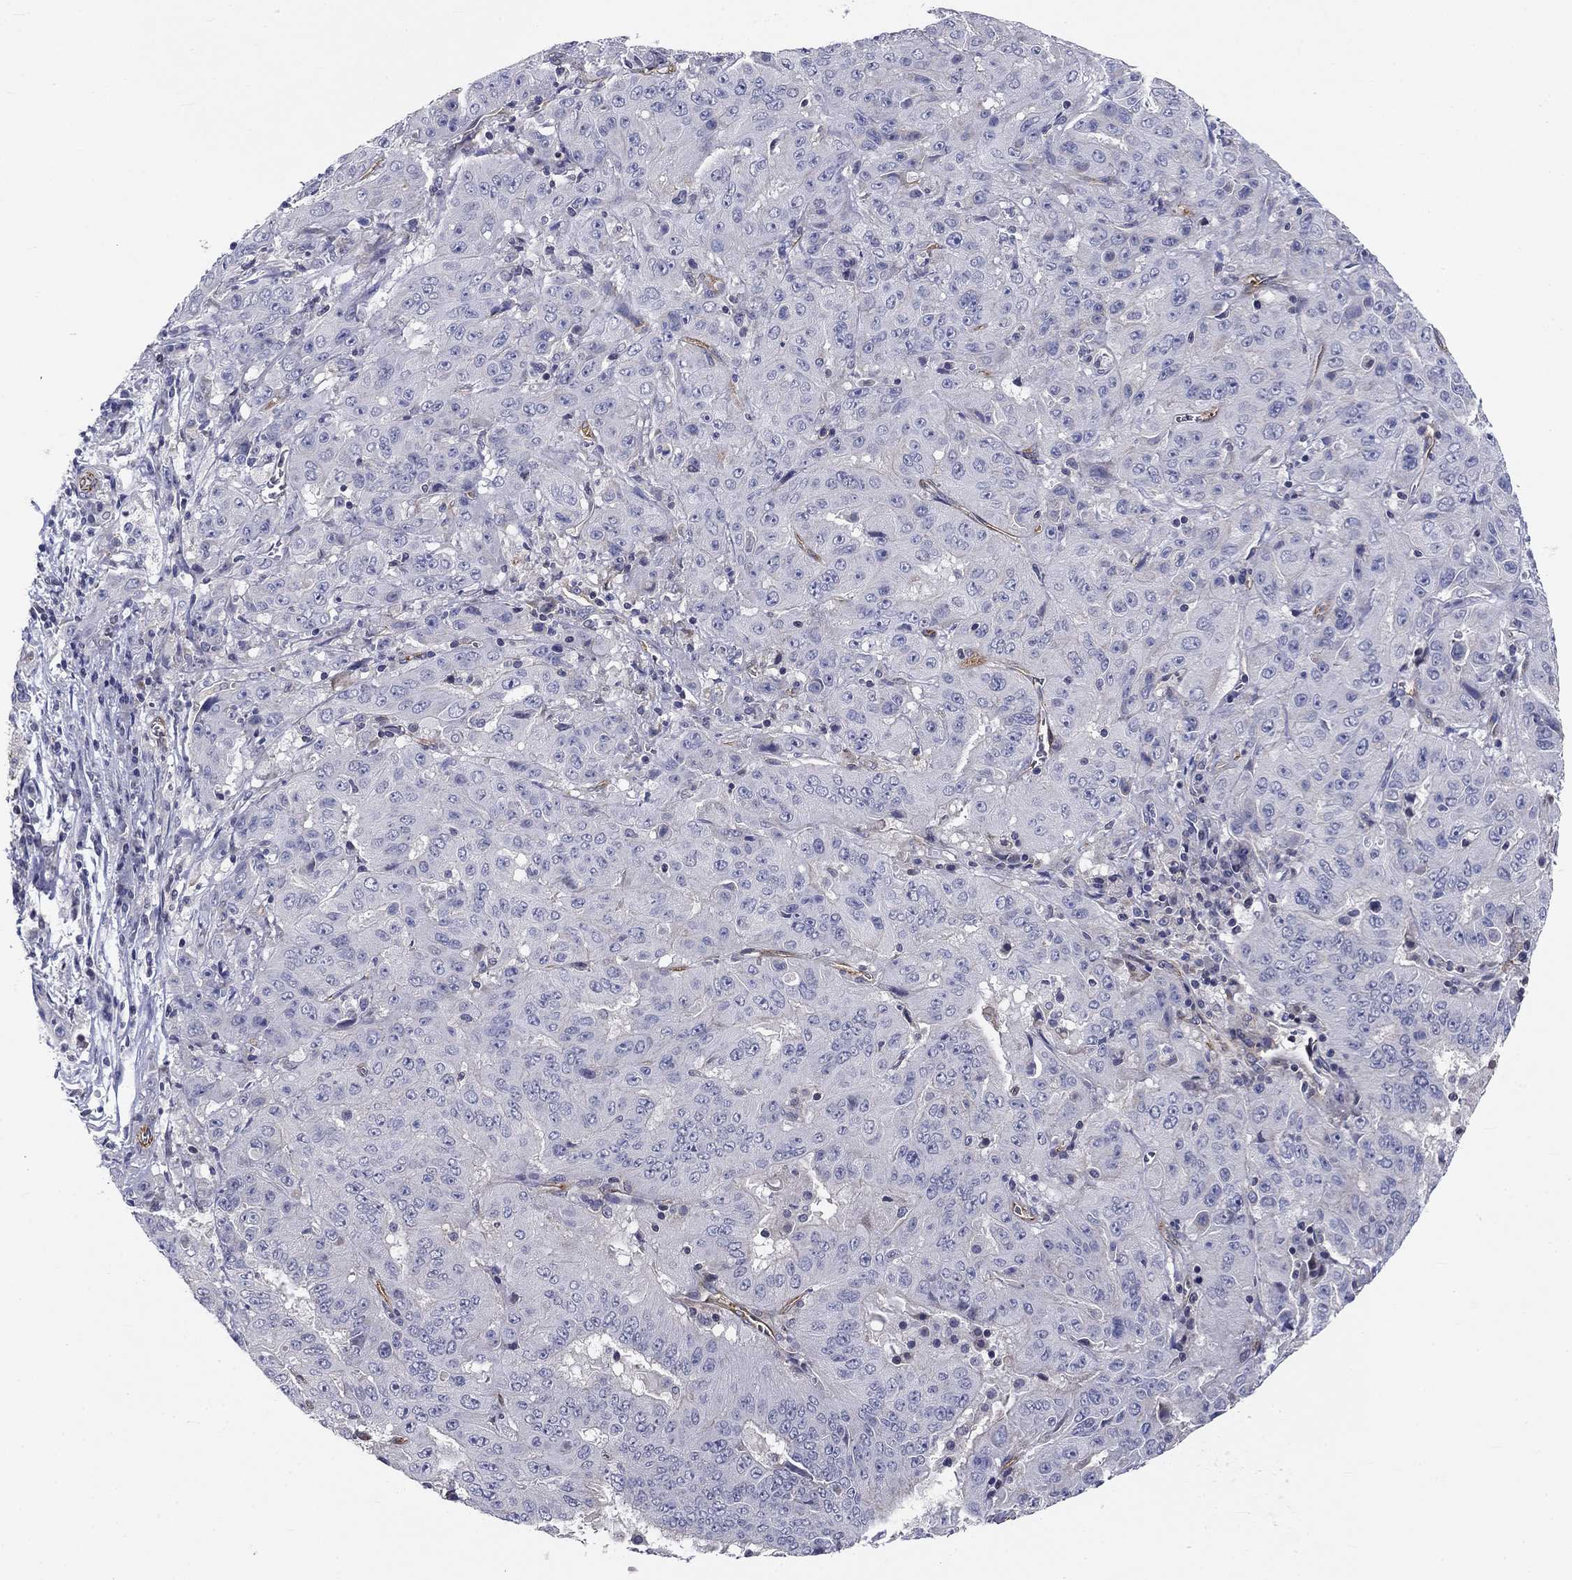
{"staining": {"intensity": "negative", "quantity": "none", "location": "none"}, "tissue": "pancreatic cancer", "cell_type": "Tumor cells", "image_type": "cancer", "snomed": [{"axis": "morphology", "description": "Adenocarcinoma, NOS"}, {"axis": "topography", "description": "Pancreas"}], "caption": "This is an immunohistochemistry (IHC) image of human adenocarcinoma (pancreatic). There is no staining in tumor cells.", "gene": "SYNC", "patient": {"sex": "male", "age": 63}}